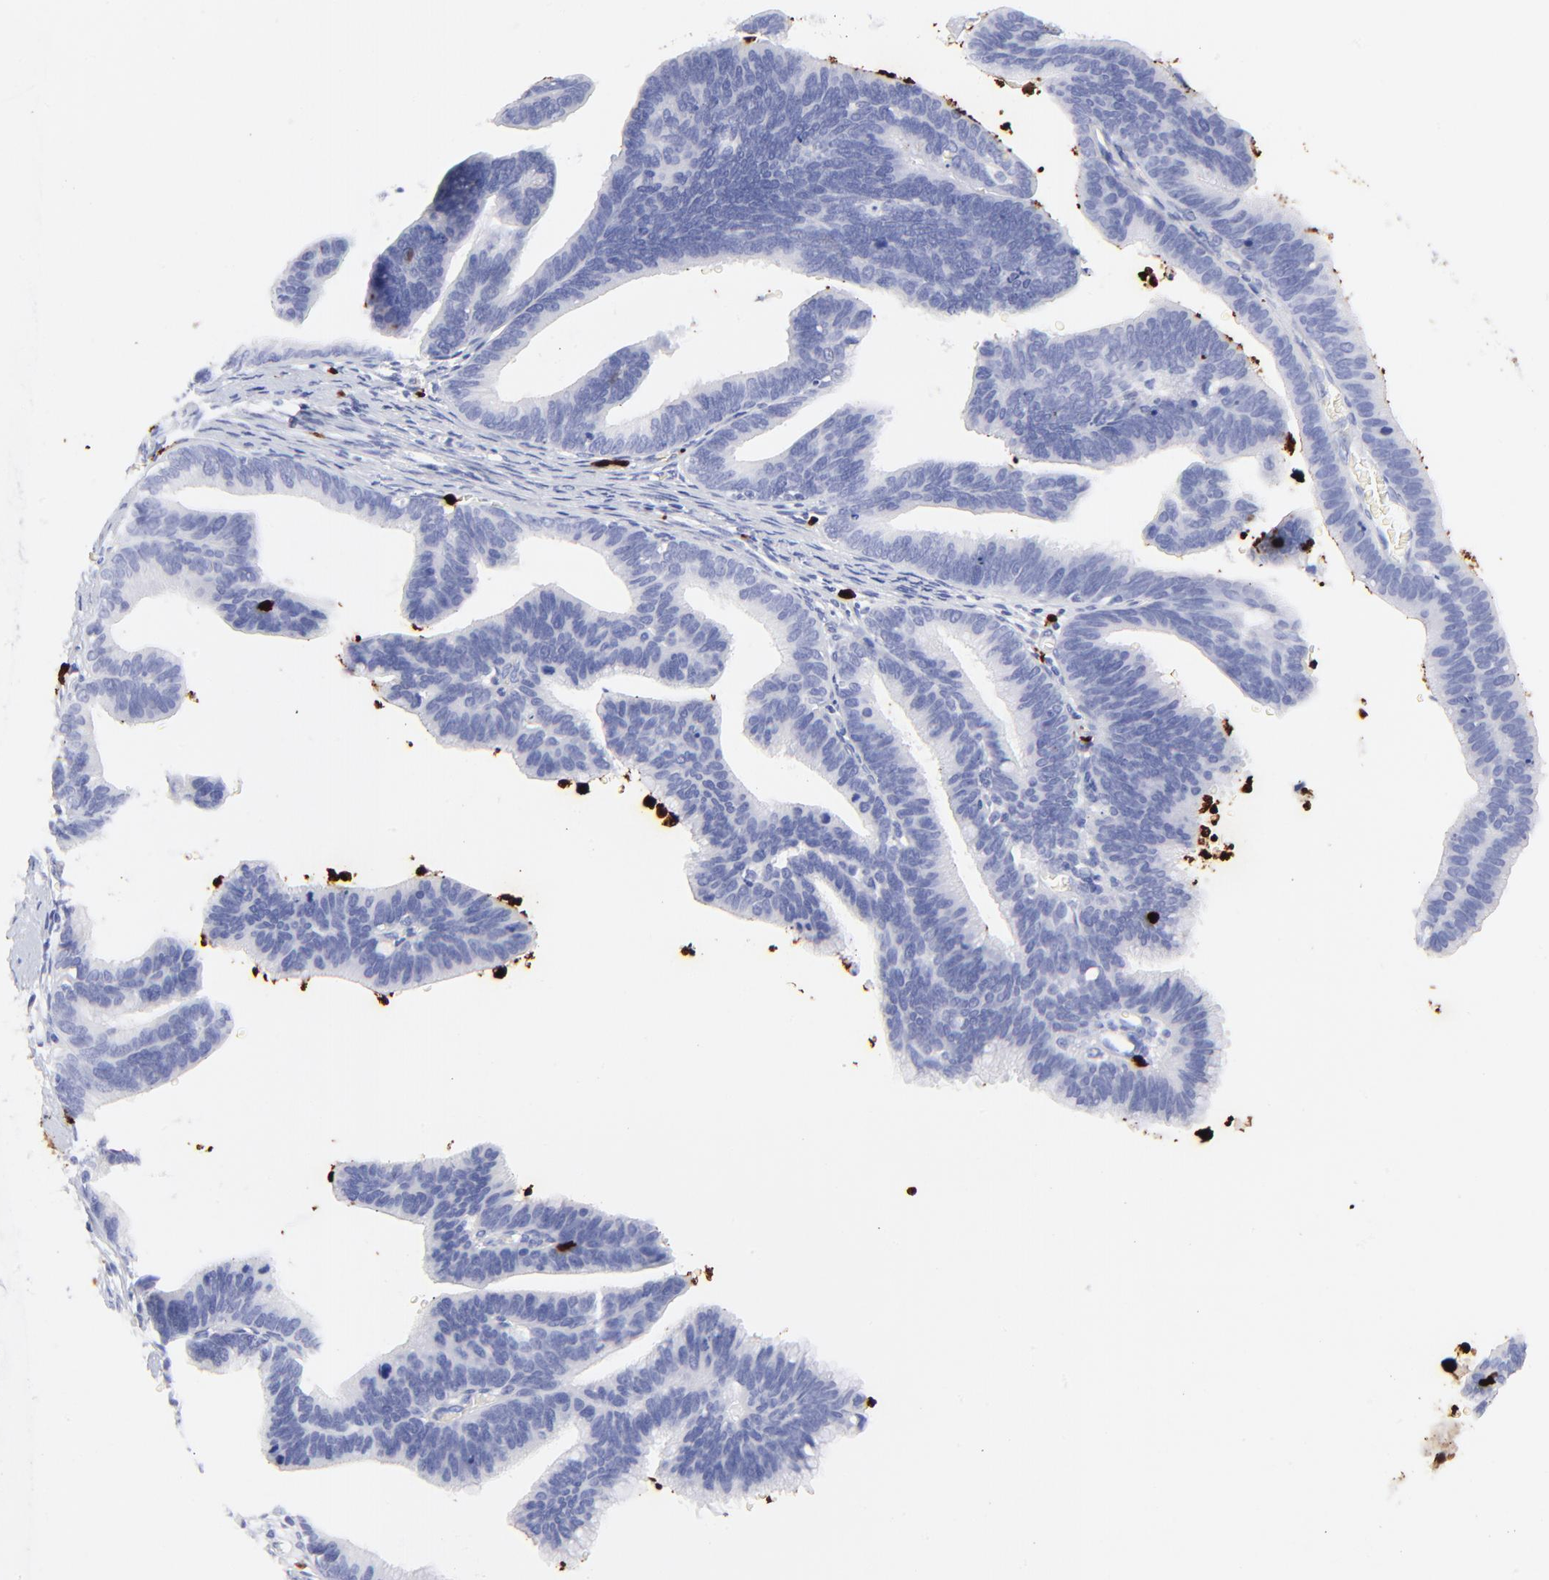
{"staining": {"intensity": "negative", "quantity": "none", "location": "none"}, "tissue": "cervical cancer", "cell_type": "Tumor cells", "image_type": "cancer", "snomed": [{"axis": "morphology", "description": "Adenocarcinoma, NOS"}, {"axis": "topography", "description": "Cervix"}], "caption": "Immunohistochemistry of adenocarcinoma (cervical) demonstrates no staining in tumor cells.", "gene": "S100A12", "patient": {"sex": "female", "age": 47}}